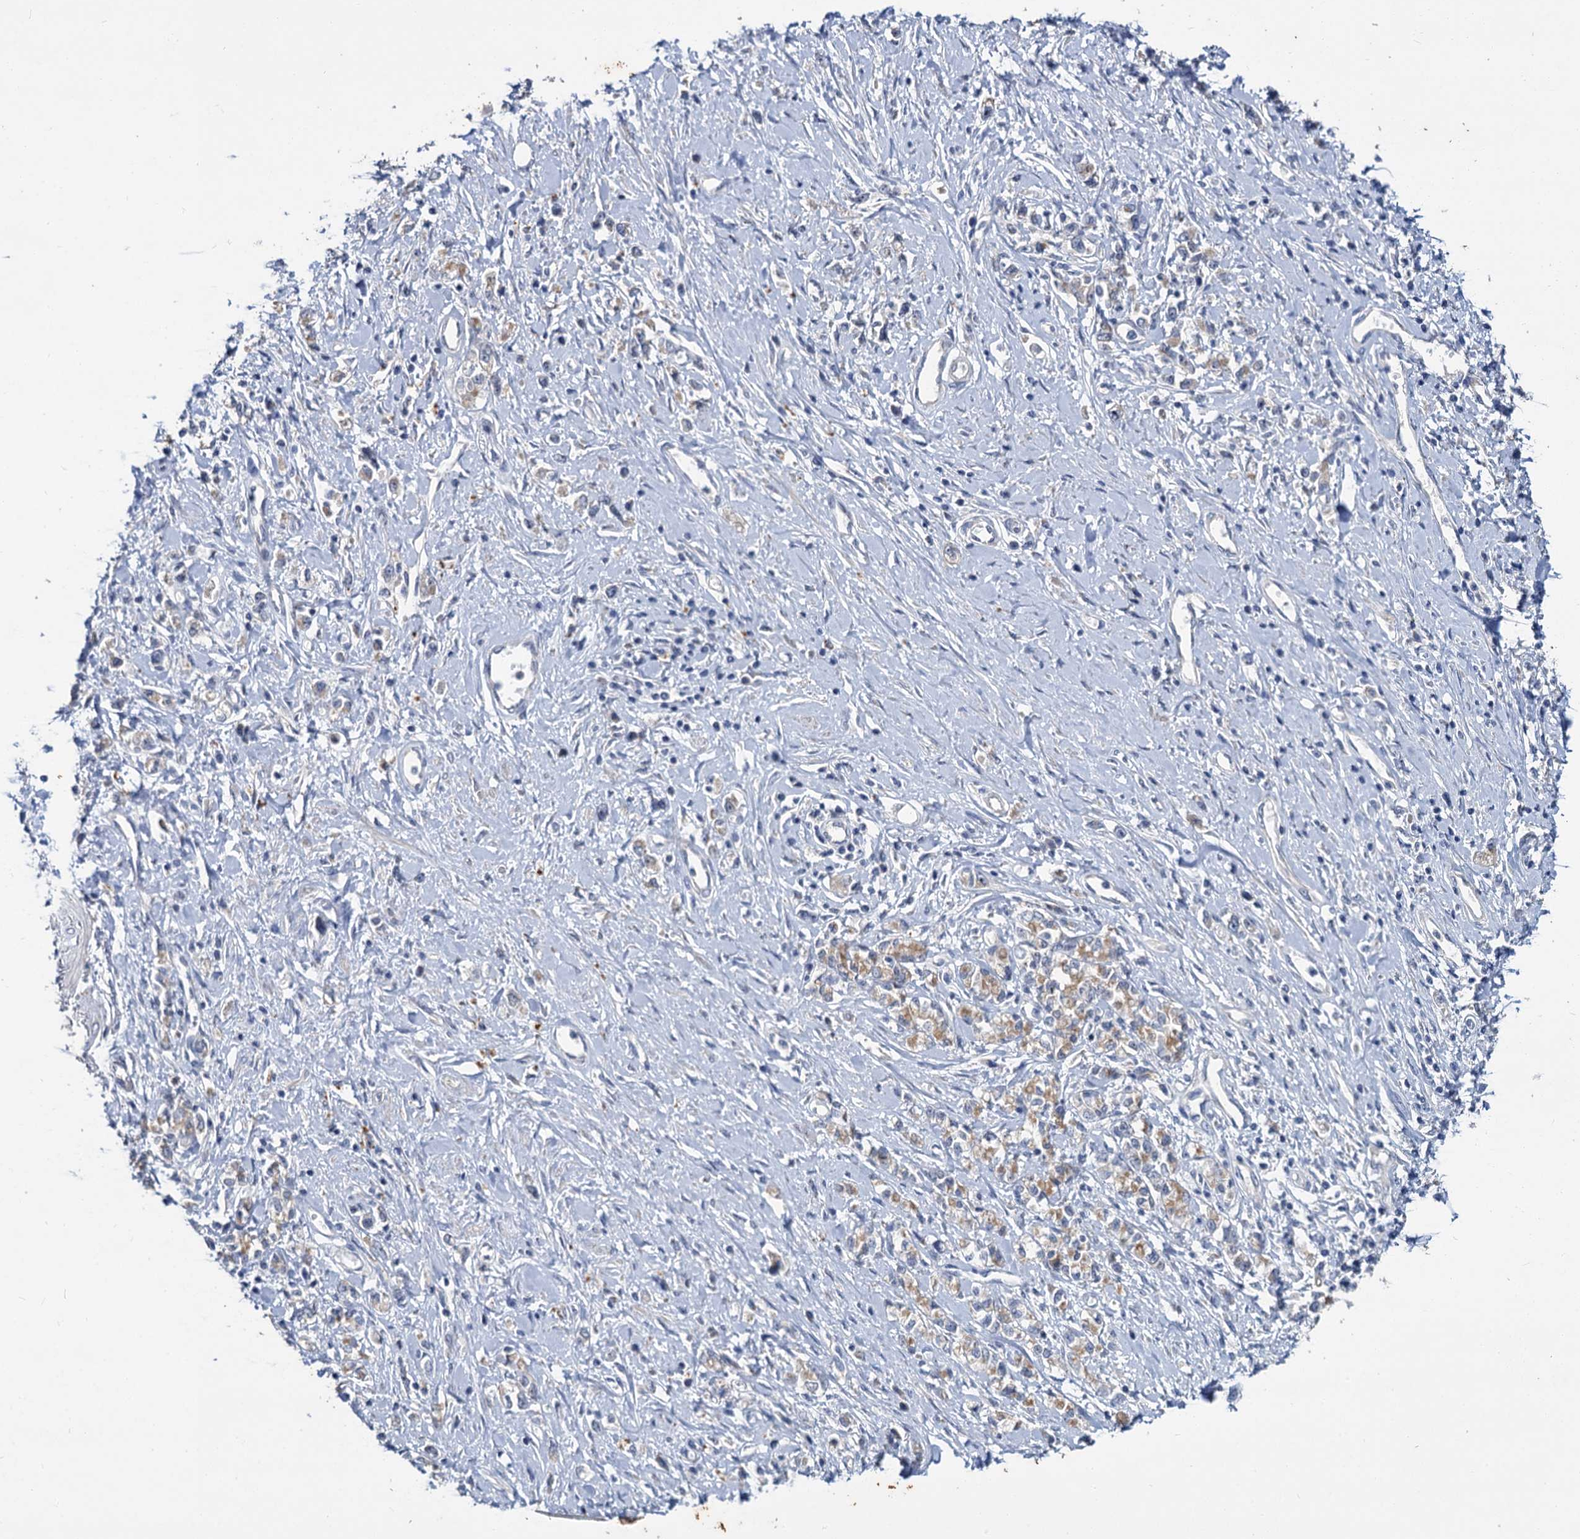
{"staining": {"intensity": "moderate", "quantity": "<25%", "location": "cytoplasmic/membranous"}, "tissue": "stomach cancer", "cell_type": "Tumor cells", "image_type": "cancer", "snomed": [{"axis": "morphology", "description": "Adenocarcinoma, NOS"}, {"axis": "topography", "description": "Stomach"}], "caption": "Adenocarcinoma (stomach) tissue demonstrates moderate cytoplasmic/membranous staining in about <25% of tumor cells (DAB (3,3'-diaminobenzidine) IHC, brown staining for protein, blue staining for nuclei).", "gene": "ATP9A", "patient": {"sex": "female", "age": 76}}